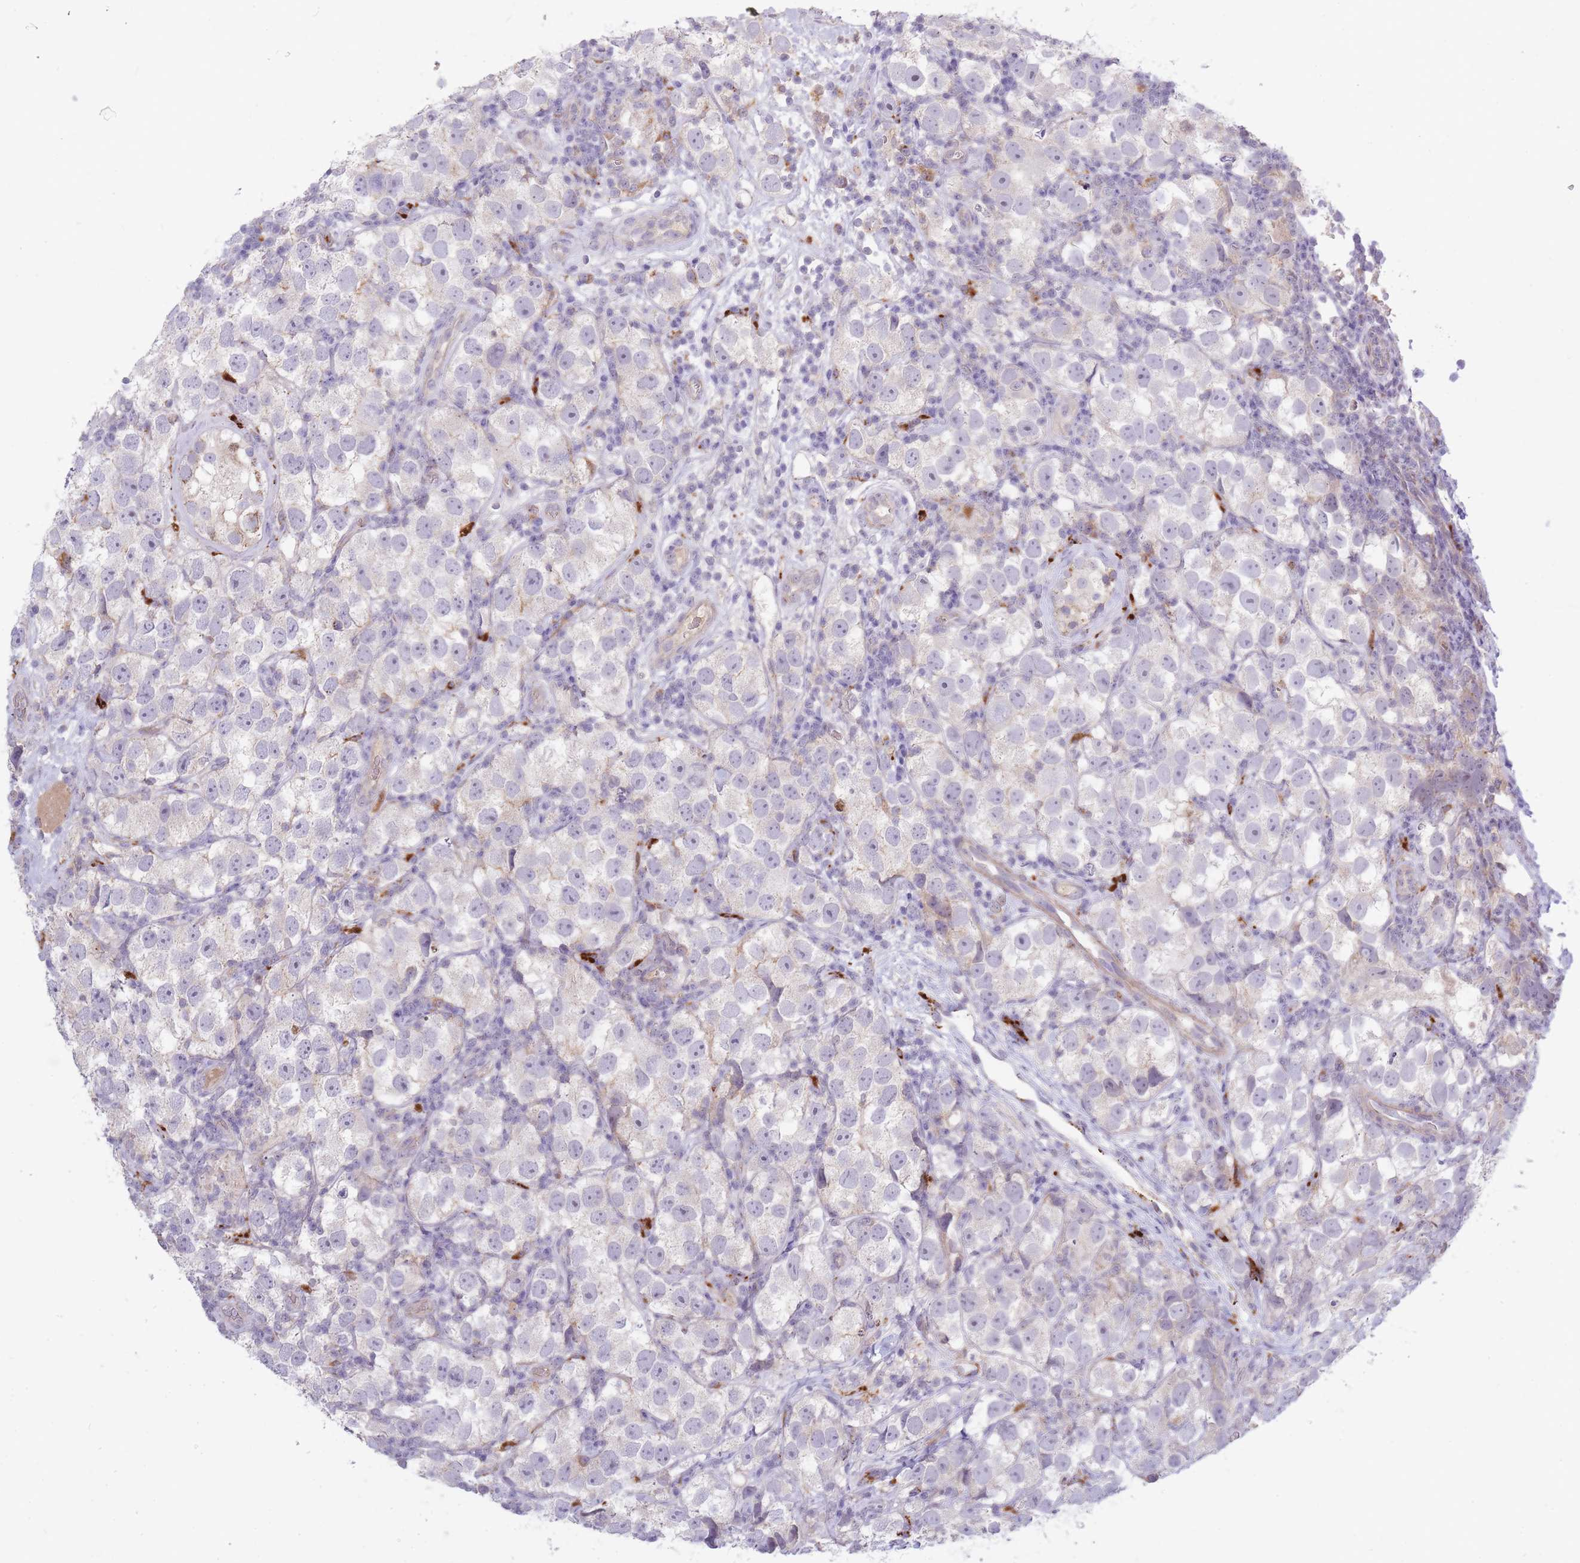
{"staining": {"intensity": "negative", "quantity": "none", "location": "none"}, "tissue": "testis cancer", "cell_type": "Tumor cells", "image_type": "cancer", "snomed": [{"axis": "morphology", "description": "Seminoma, NOS"}, {"axis": "topography", "description": "Testis"}], "caption": "This image is of seminoma (testis) stained with IHC to label a protein in brown with the nuclei are counter-stained blue. There is no positivity in tumor cells. (DAB immunohistochemistry, high magnification).", "gene": "TRIM61", "patient": {"sex": "male", "age": 26}}